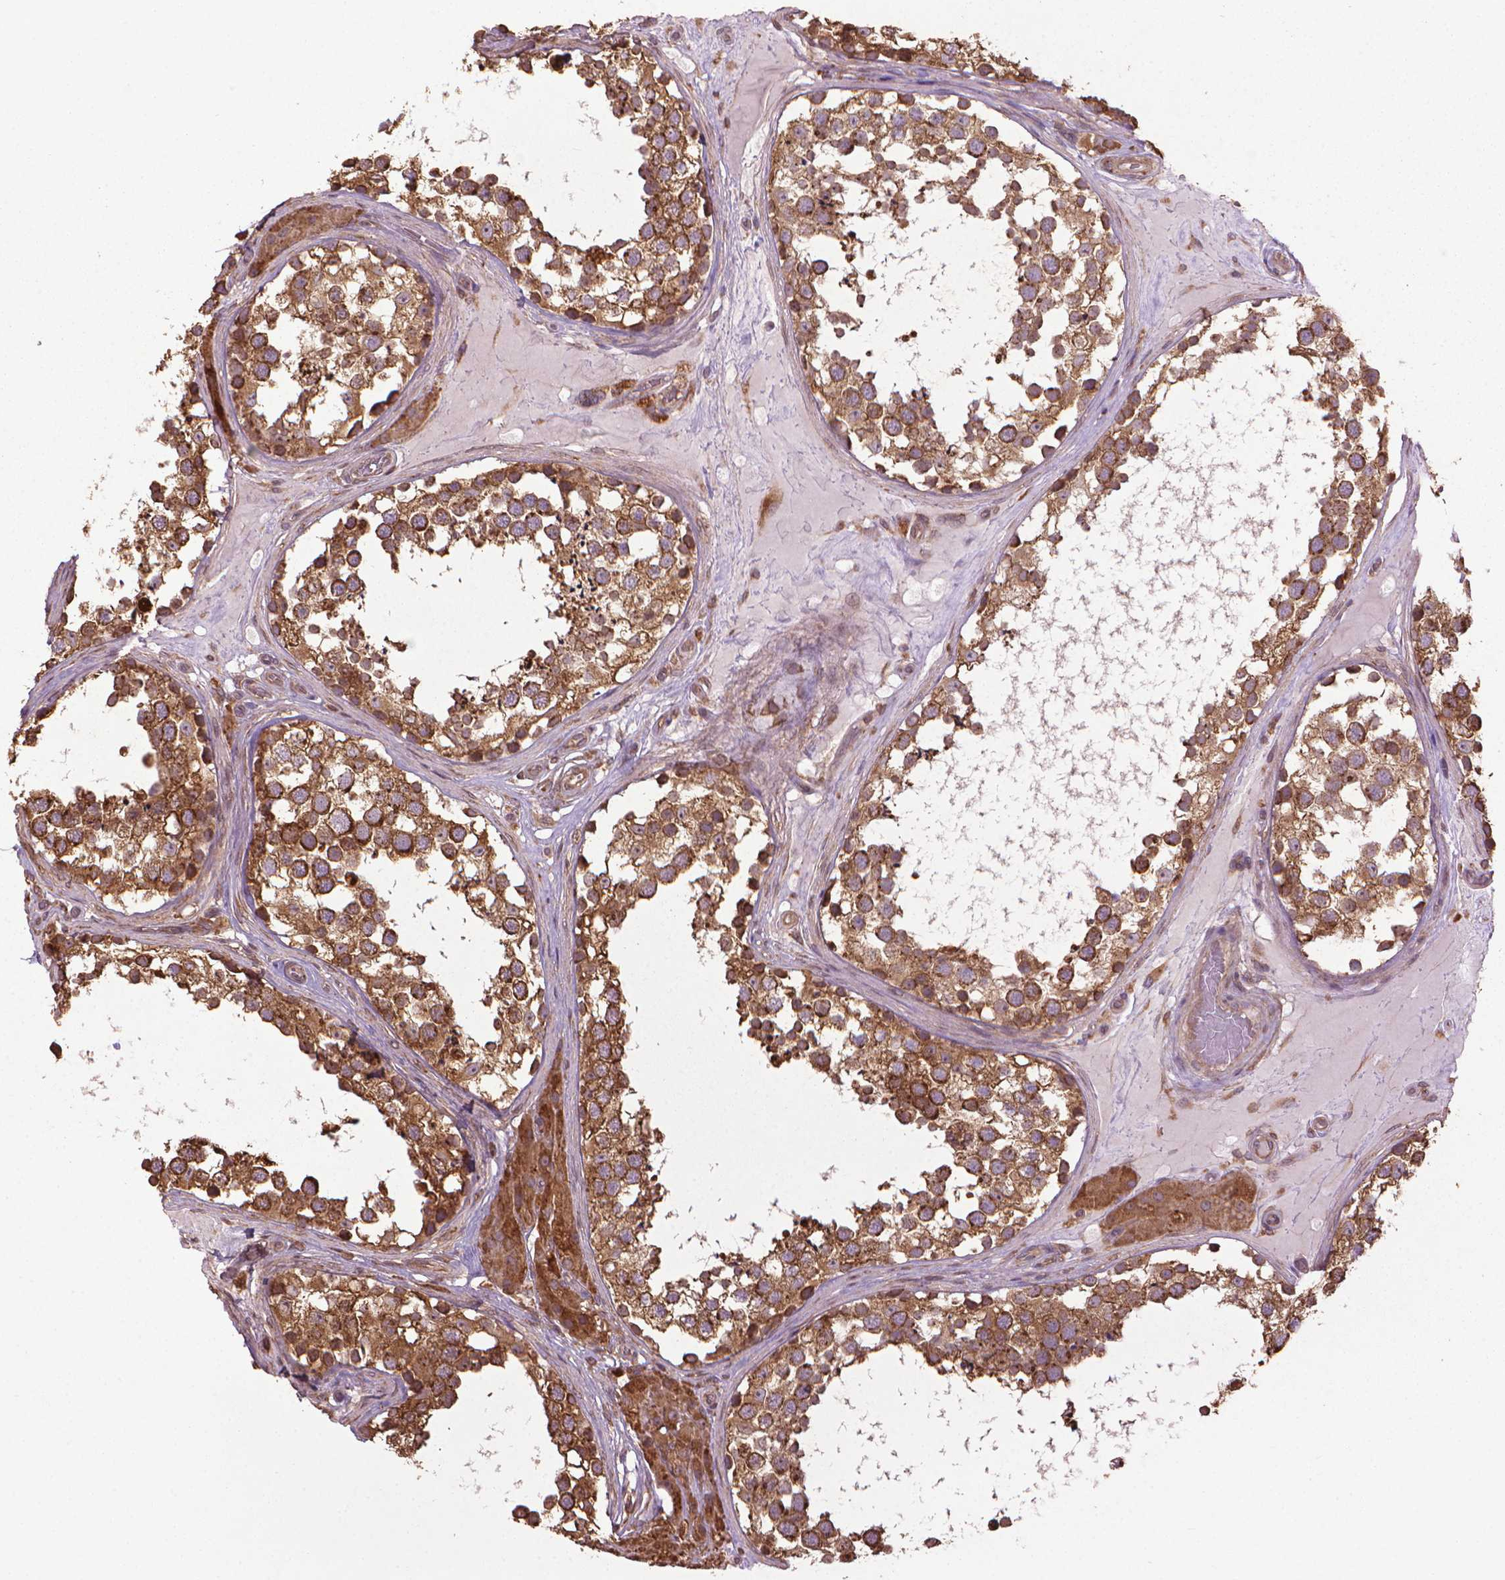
{"staining": {"intensity": "strong", "quantity": ">75%", "location": "cytoplasmic/membranous"}, "tissue": "testis", "cell_type": "Cells in seminiferous ducts", "image_type": "normal", "snomed": [{"axis": "morphology", "description": "Normal tissue, NOS"}, {"axis": "morphology", "description": "Seminoma, NOS"}, {"axis": "topography", "description": "Testis"}], "caption": "A histopathology image of testis stained for a protein displays strong cytoplasmic/membranous brown staining in cells in seminiferous ducts. (Brightfield microscopy of DAB IHC at high magnification).", "gene": "GAS1", "patient": {"sex": "male", "age": 65}}